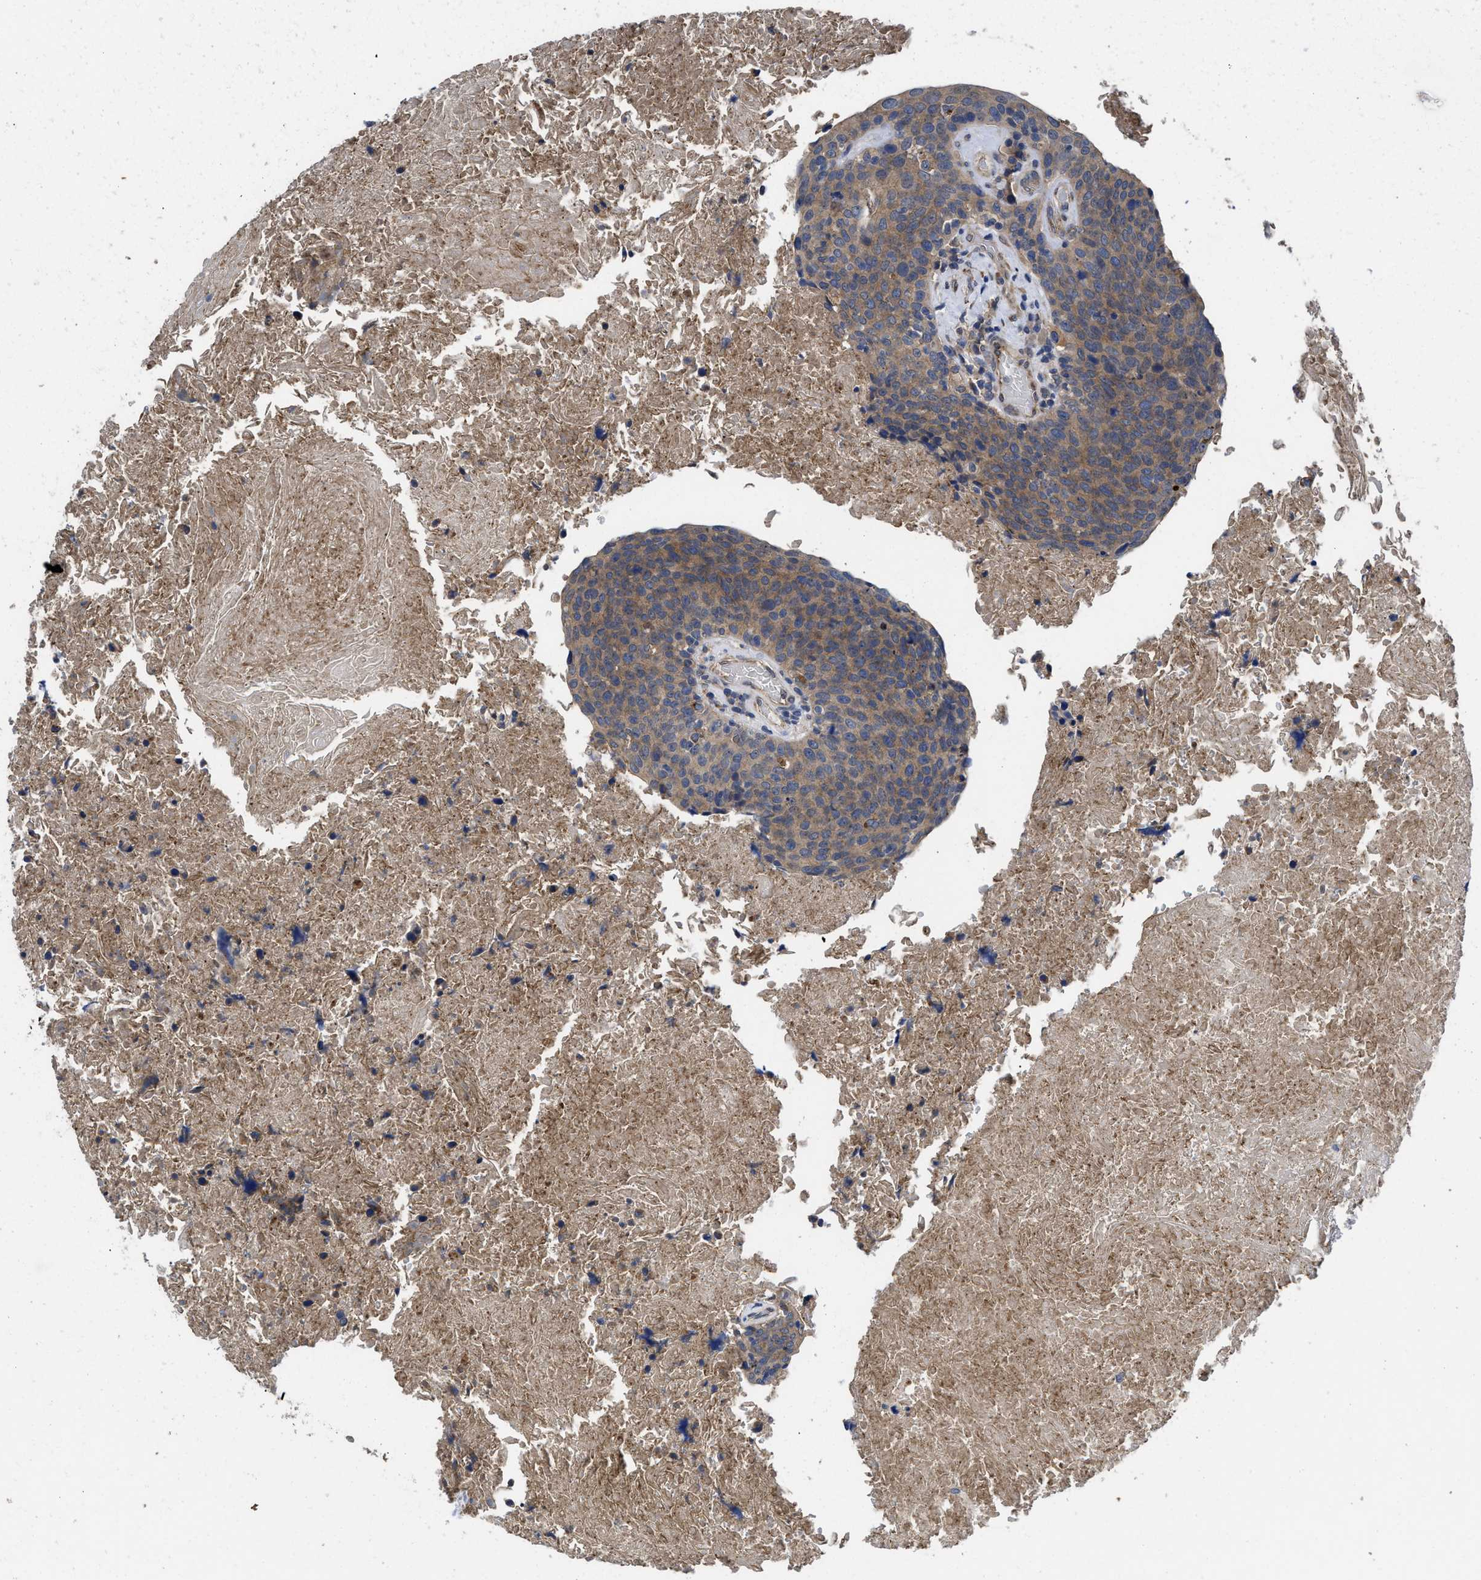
{"staining": {"intensity": "moderate", "quantity": ">75%", "location": "cytoplasmic/membranous"}, "tissue": "head and neck cancer", "cell_type": "Tumor cells", "image_type": "cancer", "snomed": [{"axis": "morphology", "description": "Squamous cell carcinoma, NOS"}, {"axis": "morphology", "description": "Squamous cell carcinoma, metastatic, NOS"}, {"axis": "topography", "description": "Lymph node"}, {"axis": "topography", "description": "Head-Neck"}], "caption": "Head and neck cancer stained for a protein shows moderate cytoplasmic/membranous positivity in tumor cells. (brown staining indicates protein expression, while blue staining denotes nuclei).", "gene": "PKD2", "patient": {"sex": "male", "age": 62}}